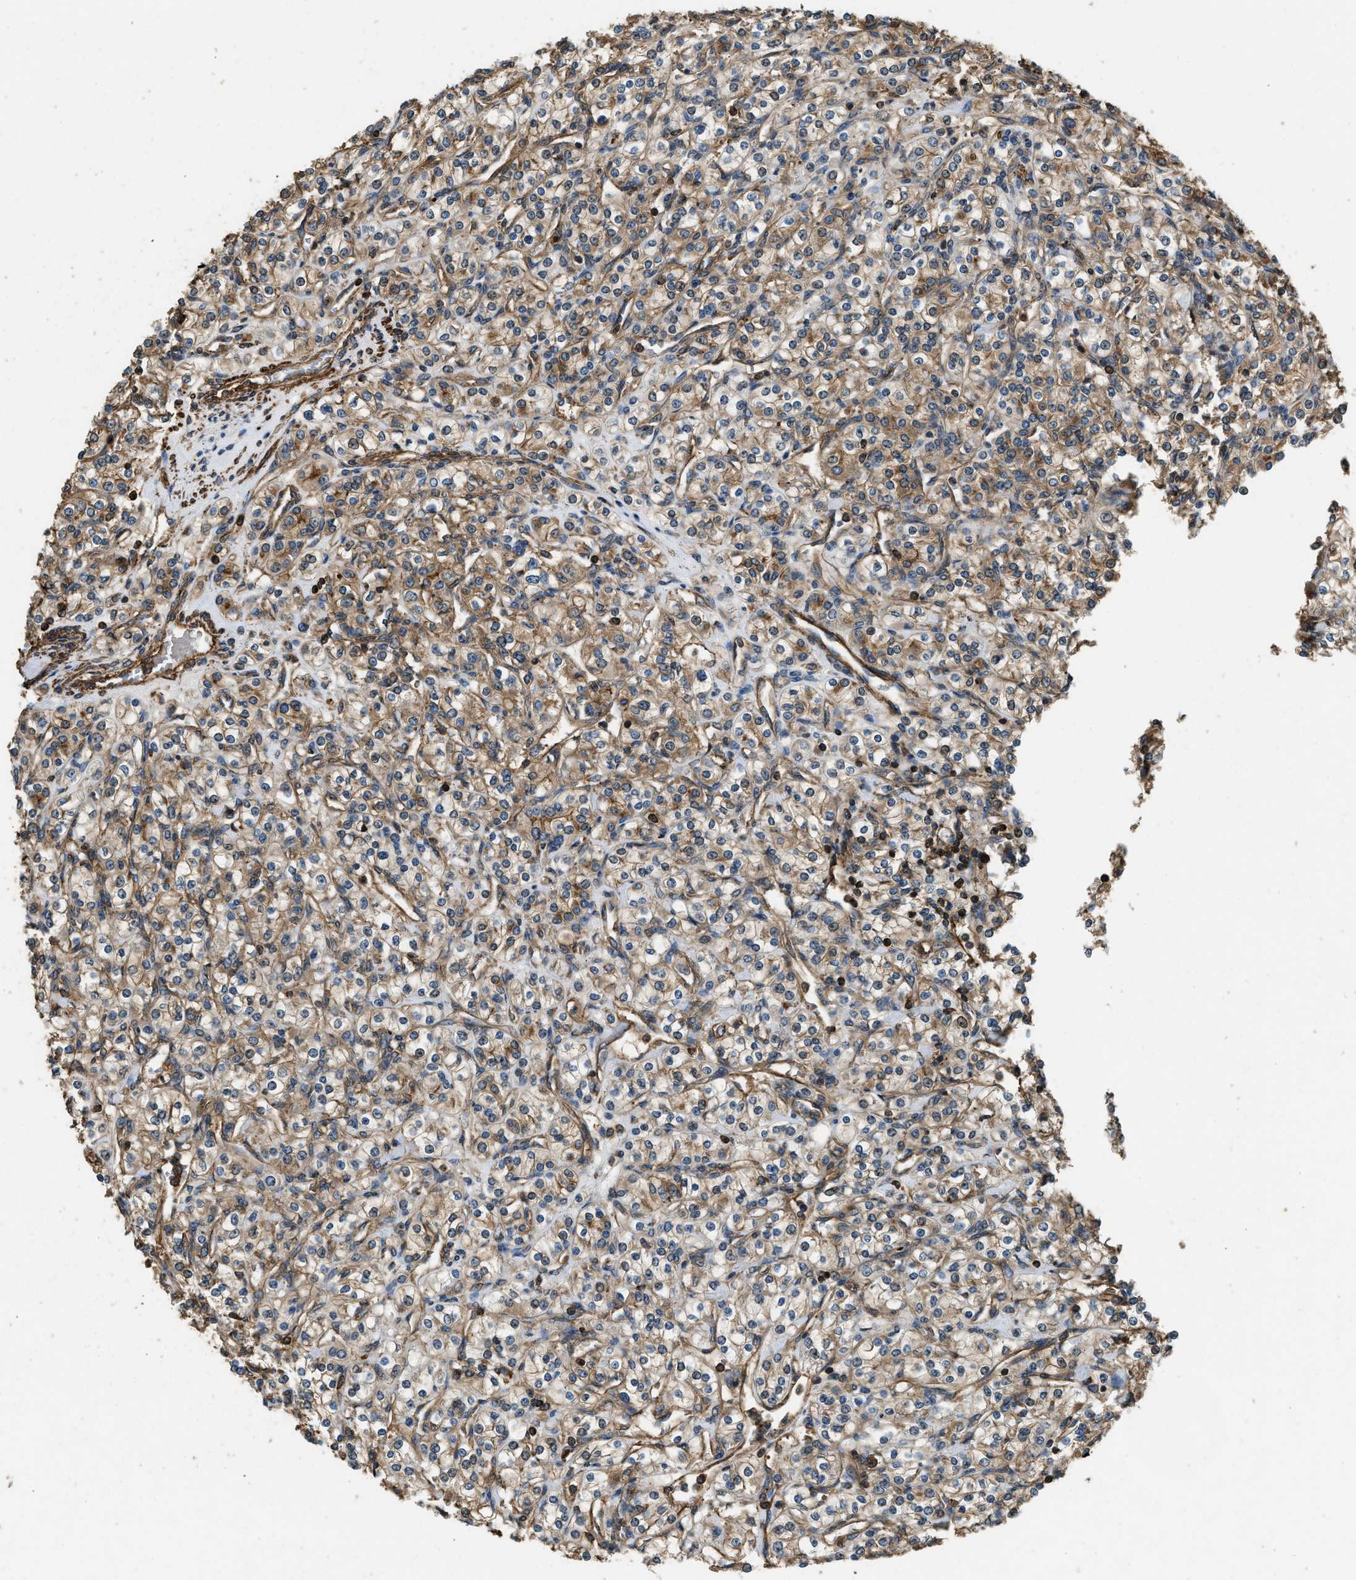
{"staining": {"intensity": "moderate", "quantity": ">75%", "location": "cytoplasmic/membranous"}, "tissue": "renal cancer", "cell_type": "Tumor cells", "image_type": "cancer", "snomed": [{"axis": "morphology", "description": "Adenocarcinoma, NOS"}, {"axis": "topography", "description": "Kidney"}], "caption": "This is an image of immunohistochemistry (IHC) staining of renal cancer (adenocarcinoma), which shows moderate expression in the cytoplasmic/membranous of tumor cells.", "gene": "YARS1", "patient": {"sex": "male", "age": 77}}